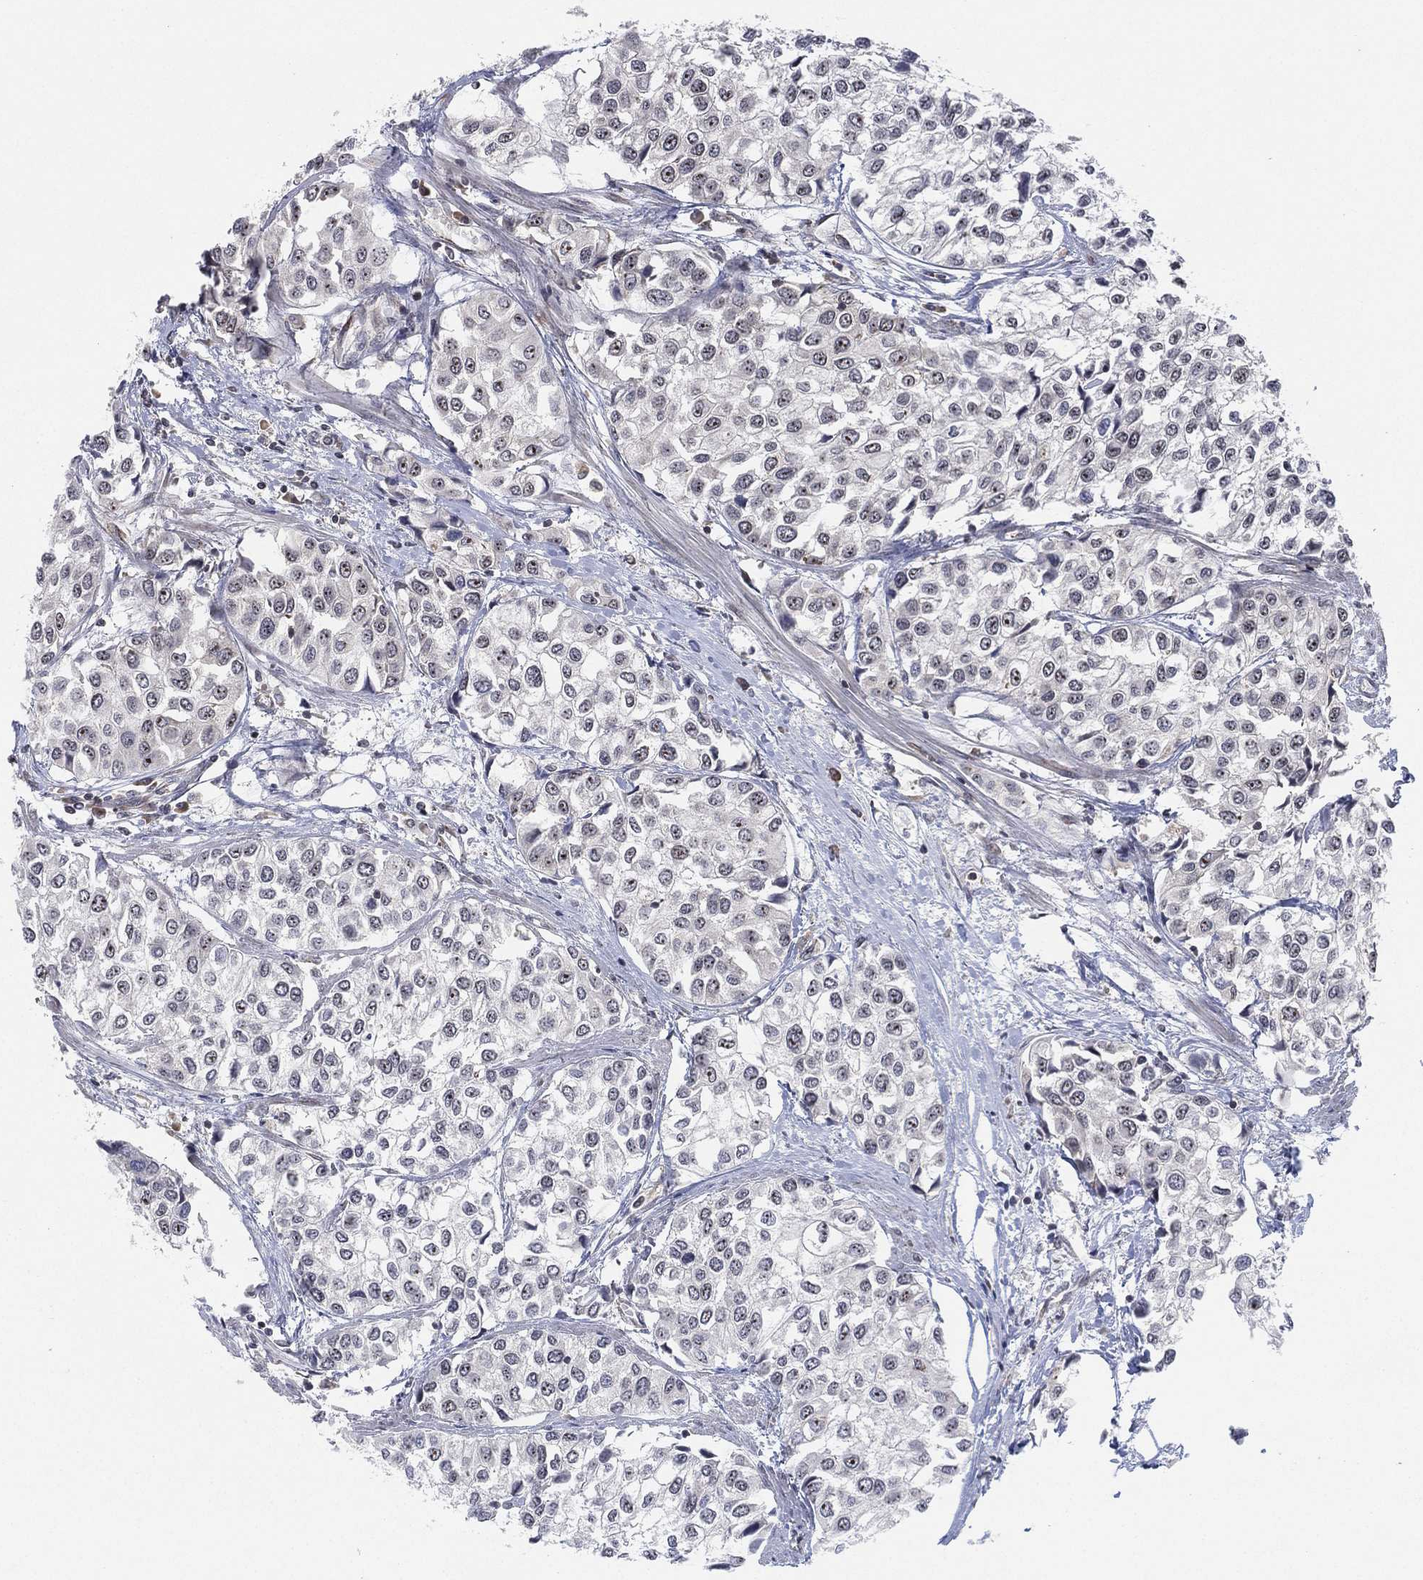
{"staining": {"intensity": "negative", "quantity": "none", "location": "none"}, "tissue": "urothelial cancer", "cell_type": "Tumor cells", "image_type": "cancer", "snomed": [{"axis": "morphology", "description": "Urothelial carcinoma, High grade"}, {"axis": "topography", "description": "Urinary bladder"}], "caption": "There is no significant staining in tumor cells of urothelial carcinoma (high-grade). The staining is performed using DAB (3,3'-diaminobenzidine) brown chromogen with nuclei counter-stained in using hematoxylin.", "gene": "TMCO1", "patient": {"sex": "male", "age": 73}}